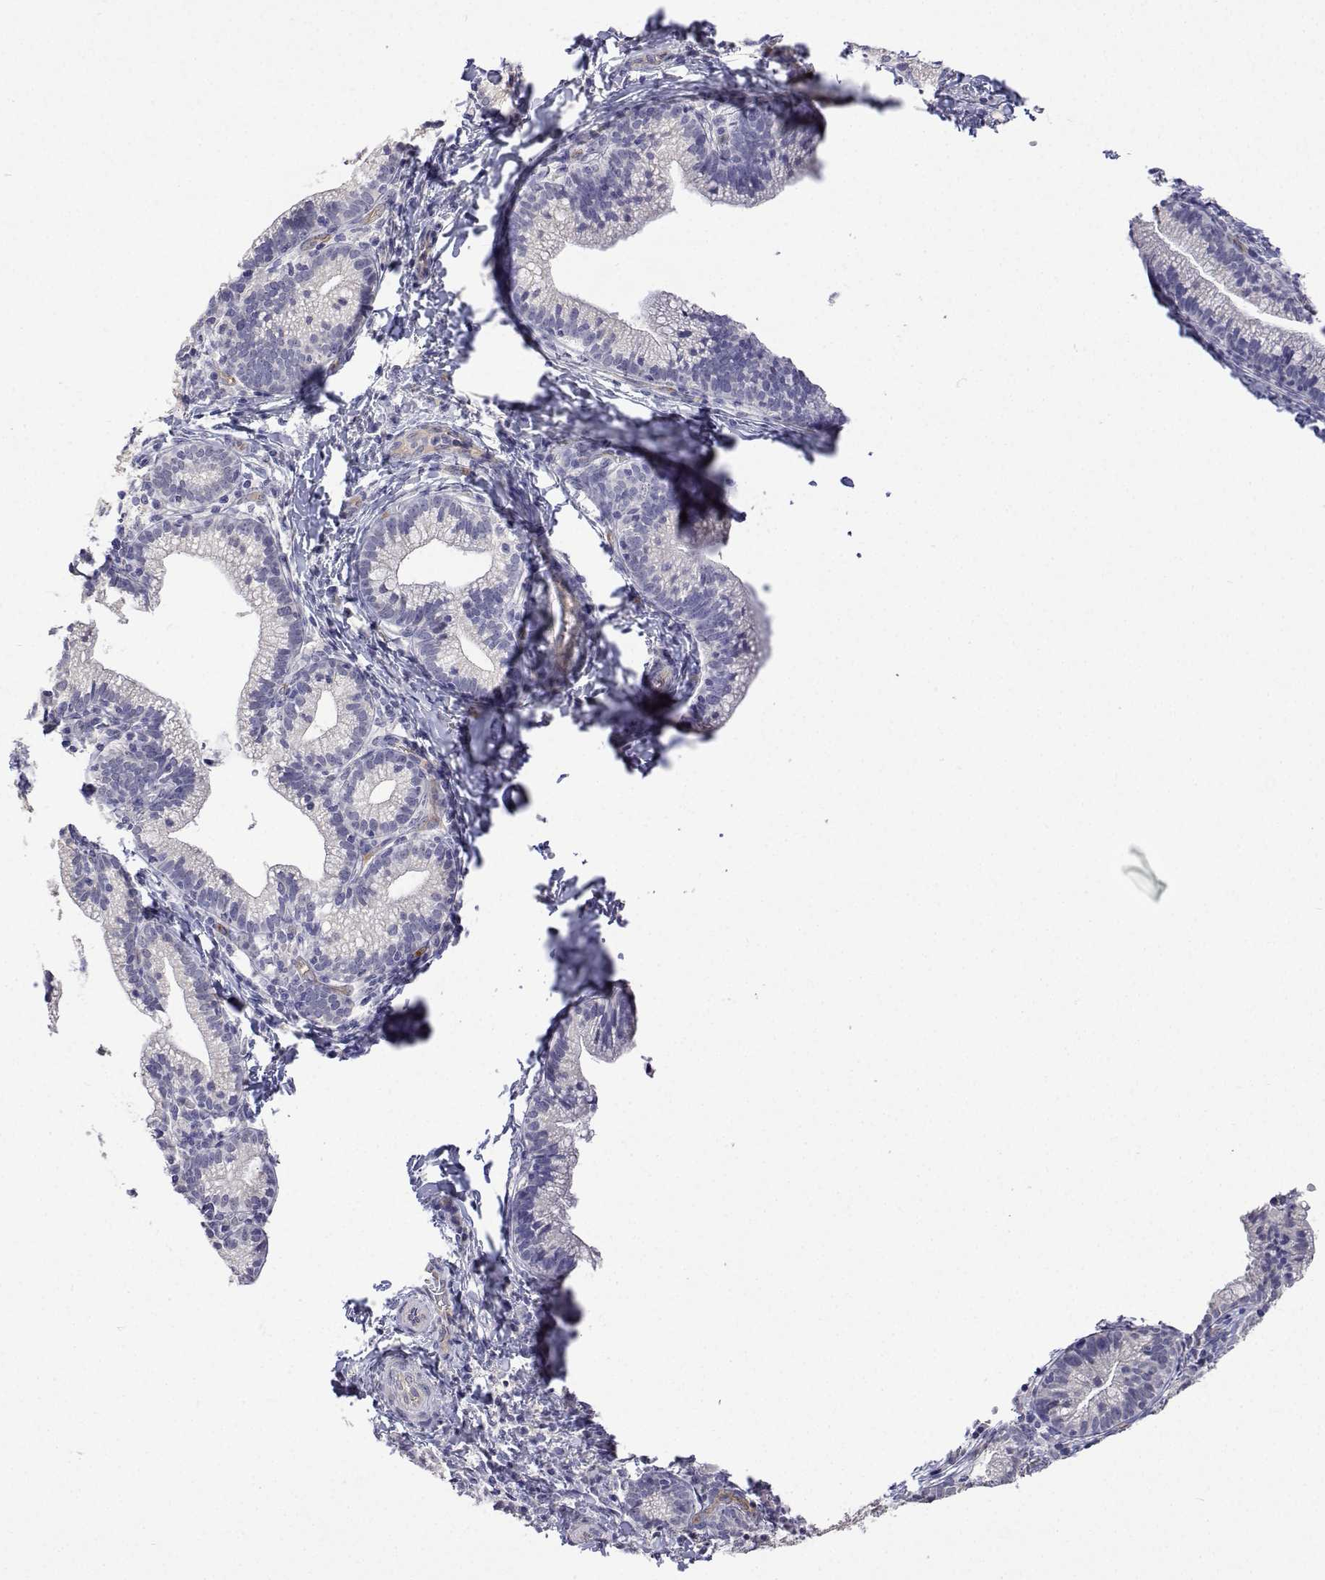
{"staining": {"intensity": "negative", "quantity": "none", "location": "none"}, "tissue": "cervical cancer", "cell_type": "Tumor cells", "image_type": "cancer", "snomed": [{"axis": "morphology", "description": "Normal tissue, NOS"}, {"axis": "morphology", "description": "Adenocarcinoma, NOS"}, {"axis": "topography", "description": "Cervix"}], "caption": "A photomicrograph of adenocarcinoma (cervical) stained for a protein reveals no brown staining in tumor cells.", "gene": "PLCB1", "patient": {"sex": "female", "age": 44}}